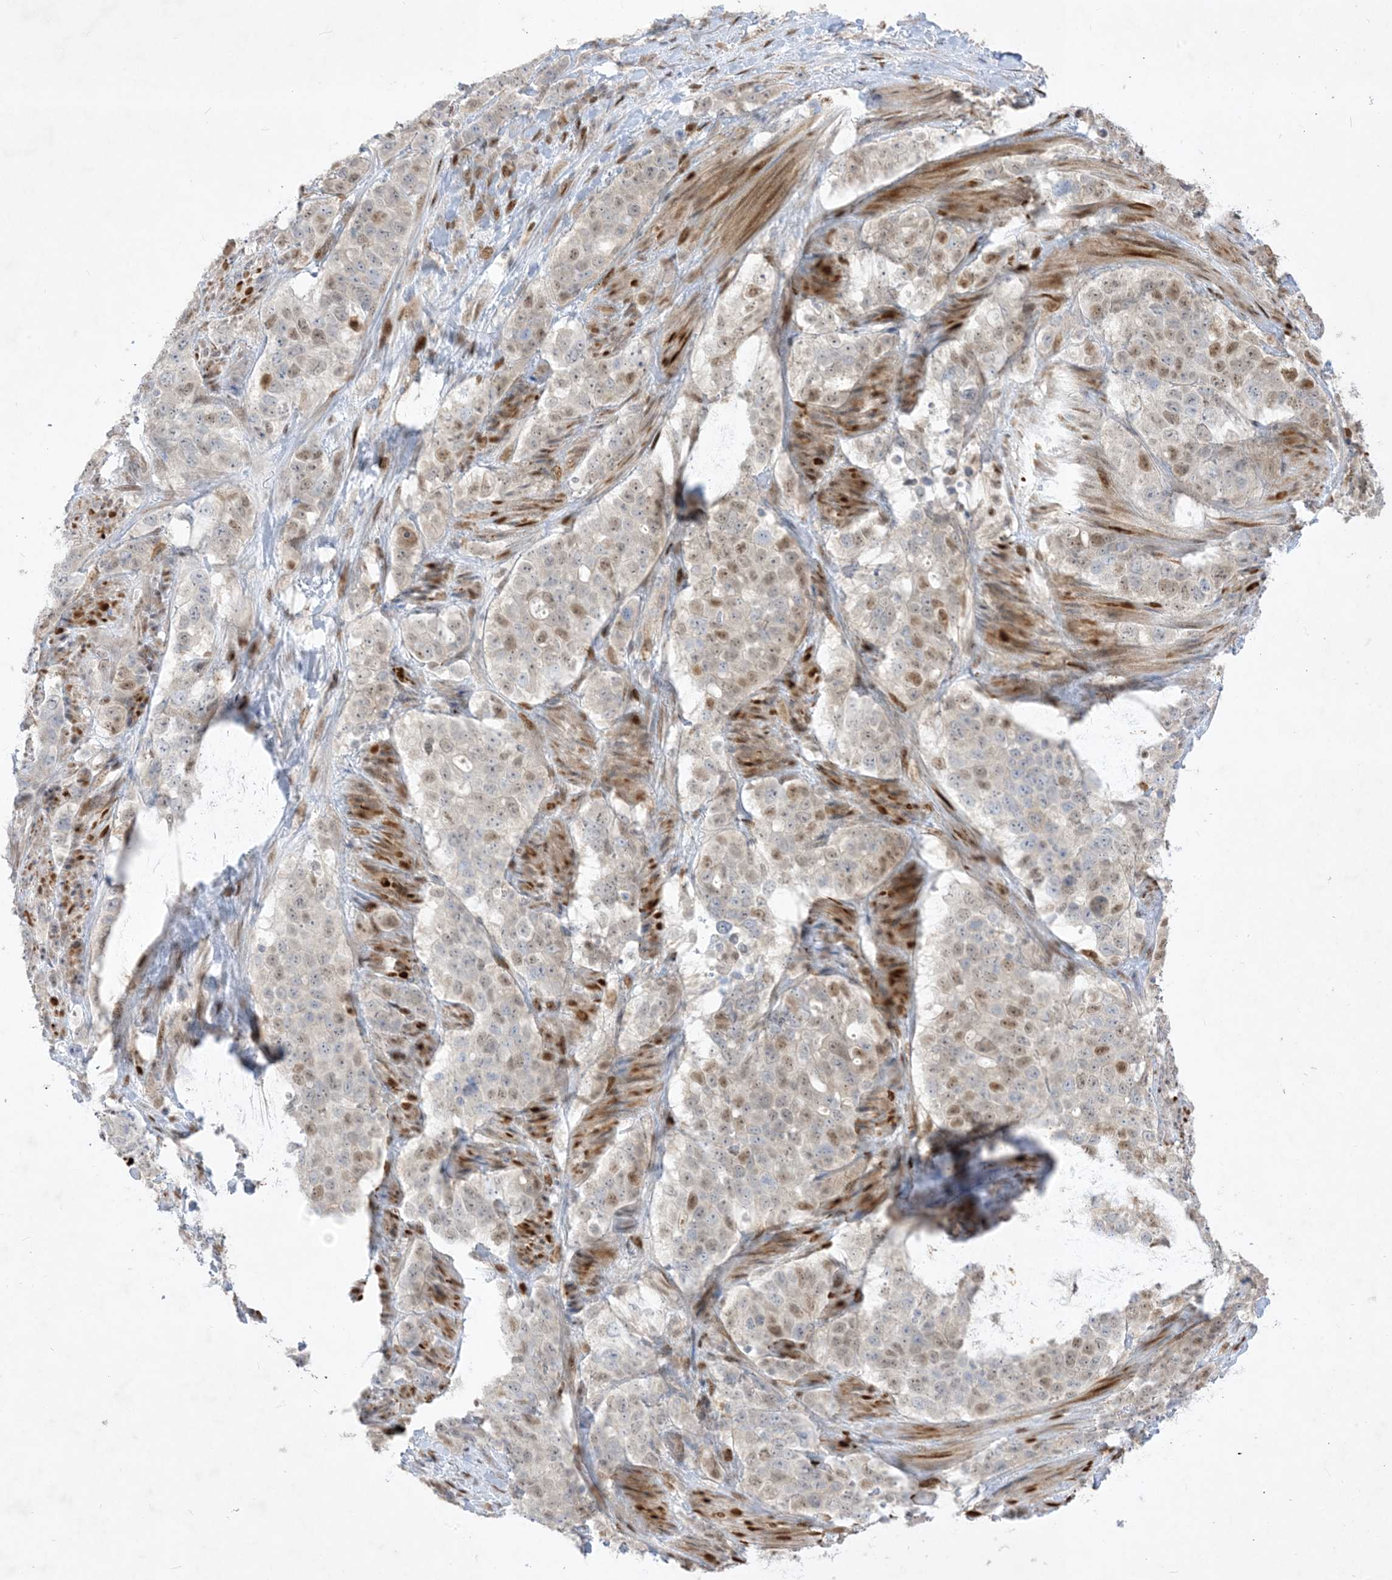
{"staining": {"intensity": "moderate", "quantity": "25%-75%", "location": "nuclear"}, "tissue": "stomach cancer", "cell_type": "Tumor cells", "image_type": "cancer", "snomed": [{"axis": "morphology", "description": "Adenocarcinoma, NOS"}, {"axis": "topography", "description": "Stomach"}], "caption": "The photomicrograph exhibits immunohistochemical staining of stomach cancer. There is moderate nuclear positivity is appreciated in approximately 25%-75% of tumor cells.", "gene": "BHLHE40", "patient": {"sex": "male", "age": 48}}